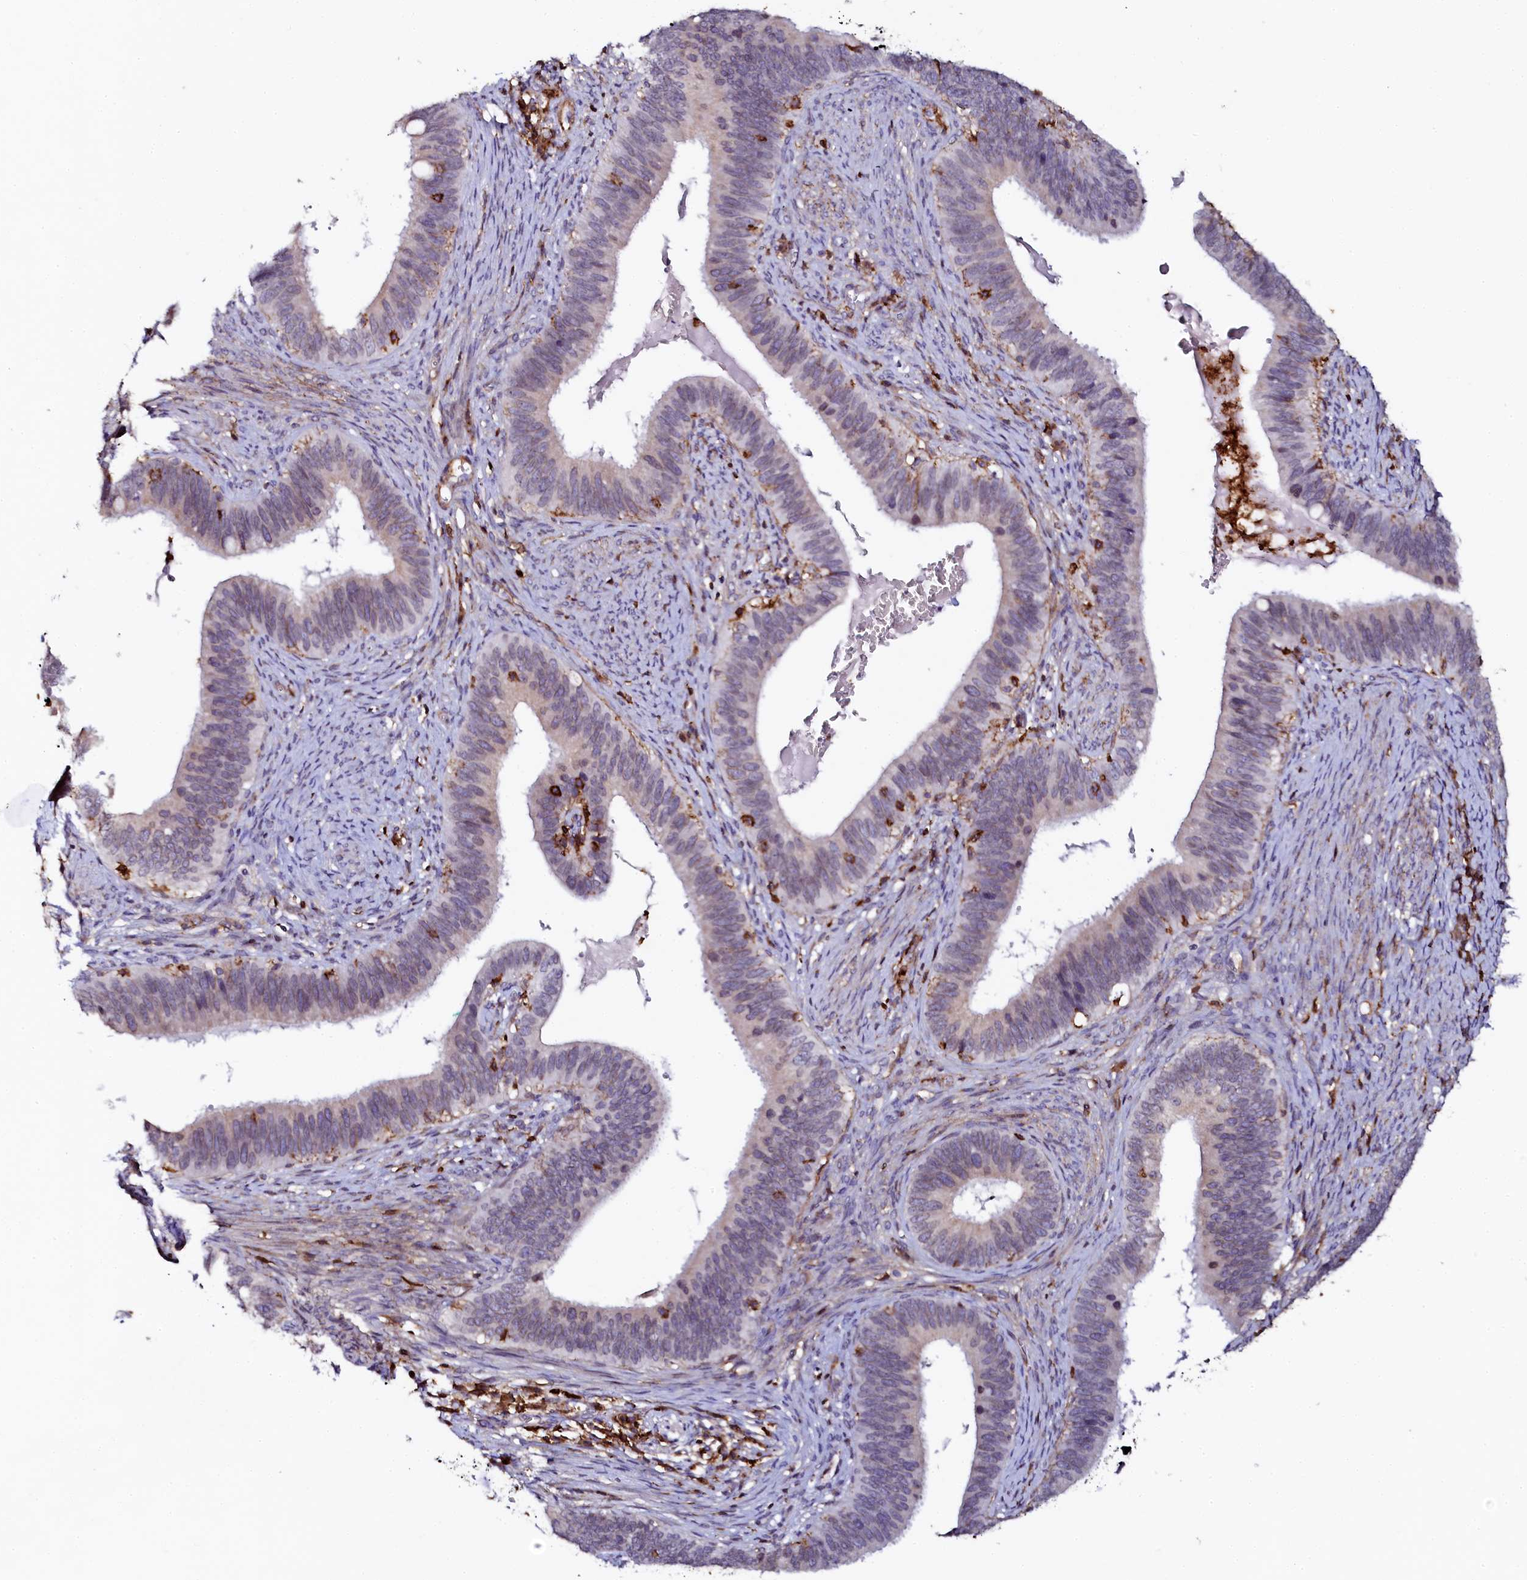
{"staining": {"intensity": "negative", "quantity": "none", "location": "none"}, "tissue": "cervical cancer", "cell_type": "Tumor cells", "image_type": "cancer", "snomed": [{"axis": "morphology", "description": "Adenocarcinoma, NOS"}, {"axis": "topography", "description": "Cervix"}], "caption": "Tumor cells show no significant protein staining in cervical cancer. Brightfield microscopy of immunohistochemistry stained with DAB (brown) and hematoxylin (blue), captured at high magnification.", "gene": "AAAS", "patient": {"sex": "female", "age": 42}}